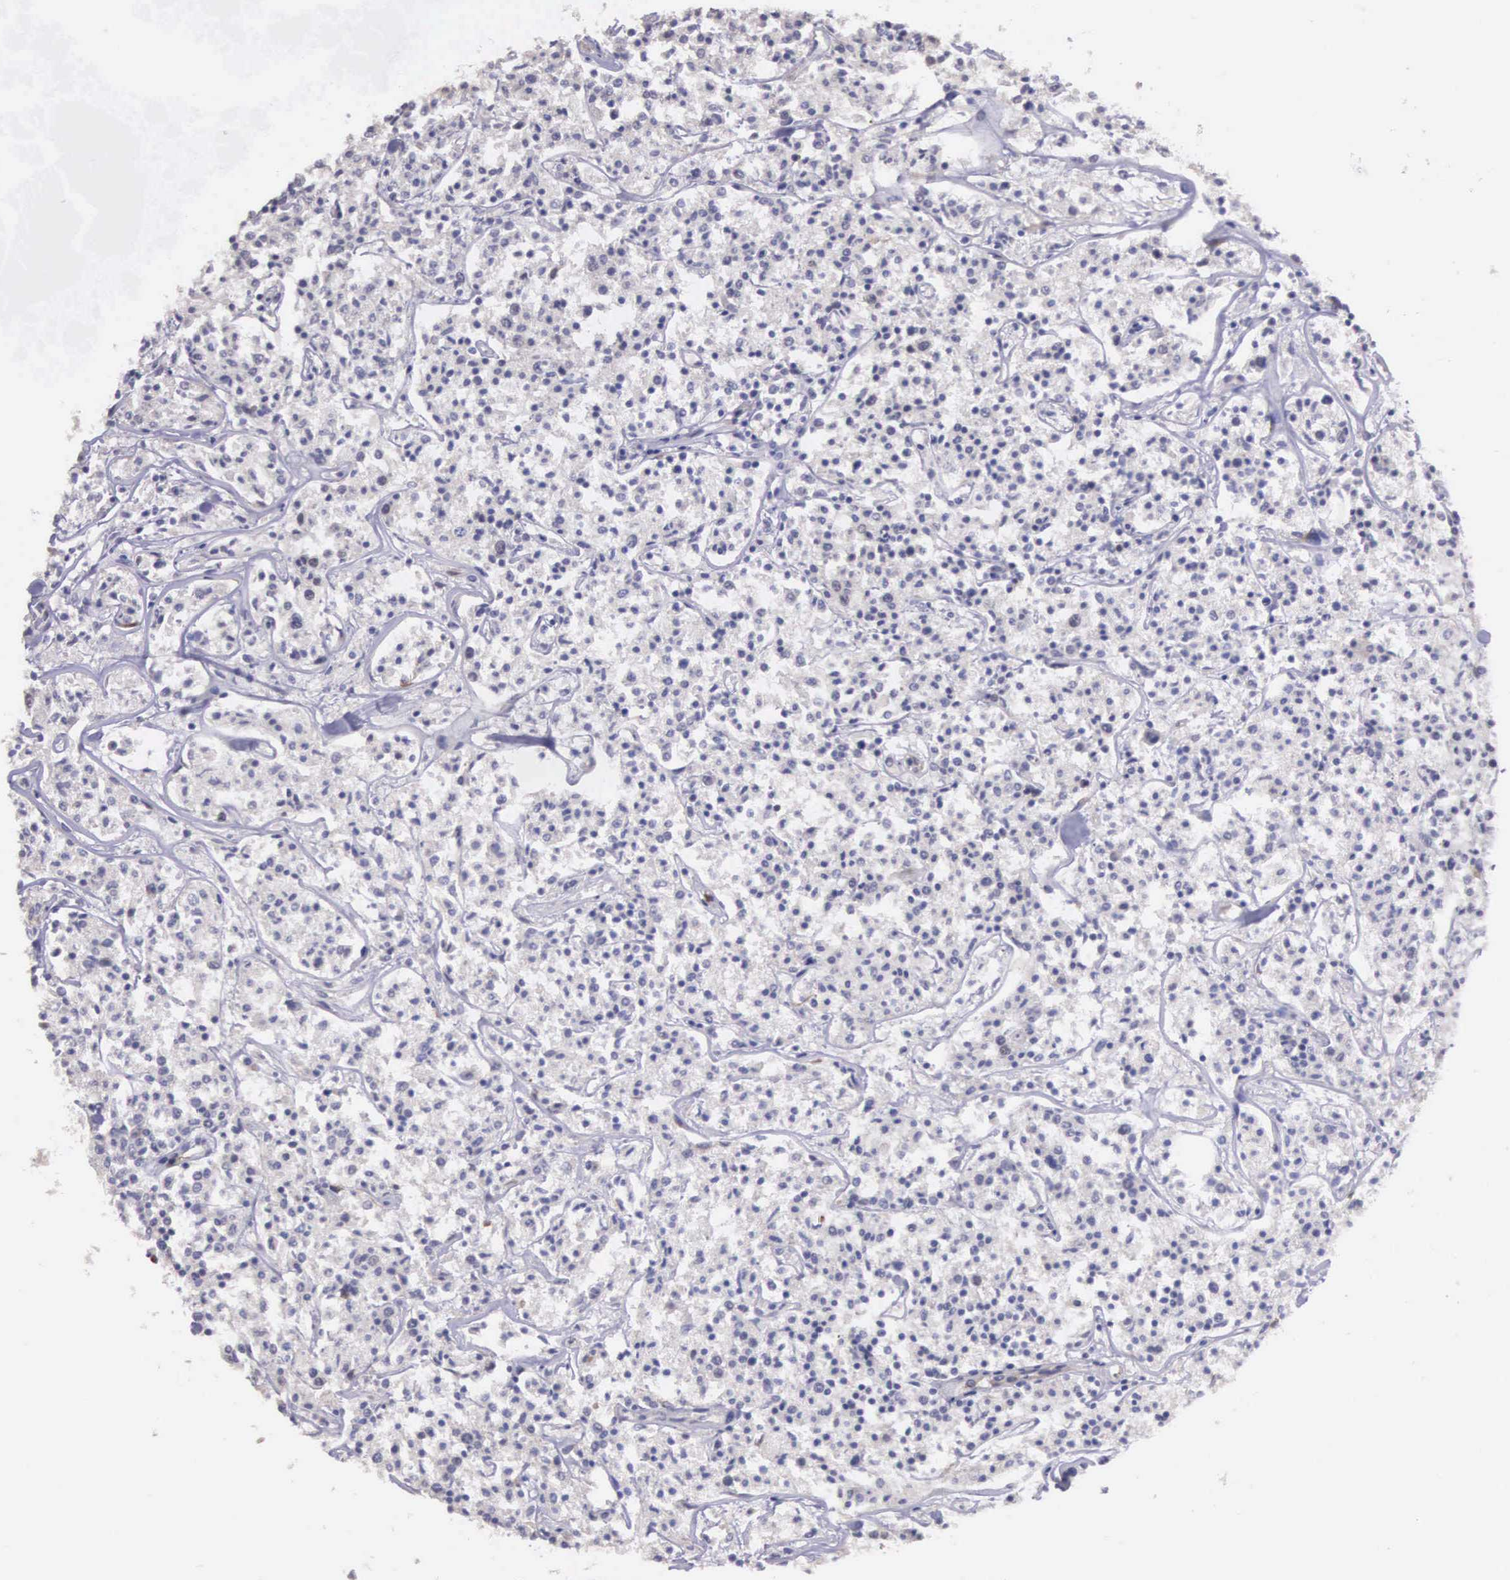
{"staining": {"intensity": "negative", "quantity": "none", "location": "none"}, "tissue": "lymphoma", "cell_type": "Tumor cells", "image_type": "cancer", "snomed": [{"axis": "morphology", "description": "Malignant lymphoma, non-Hodgkin's type, Low grade"}, {"axis": "topography", "description": "Small intestine"}], "caption": "High magnification brightfield microscopy of lymphoma stained with DAB (brown) and counterstained with hematoxylin (blue): tumor cells show no significant expression.", "gene": "CDC45", "patient": {"sex": "female", "age": 59}}